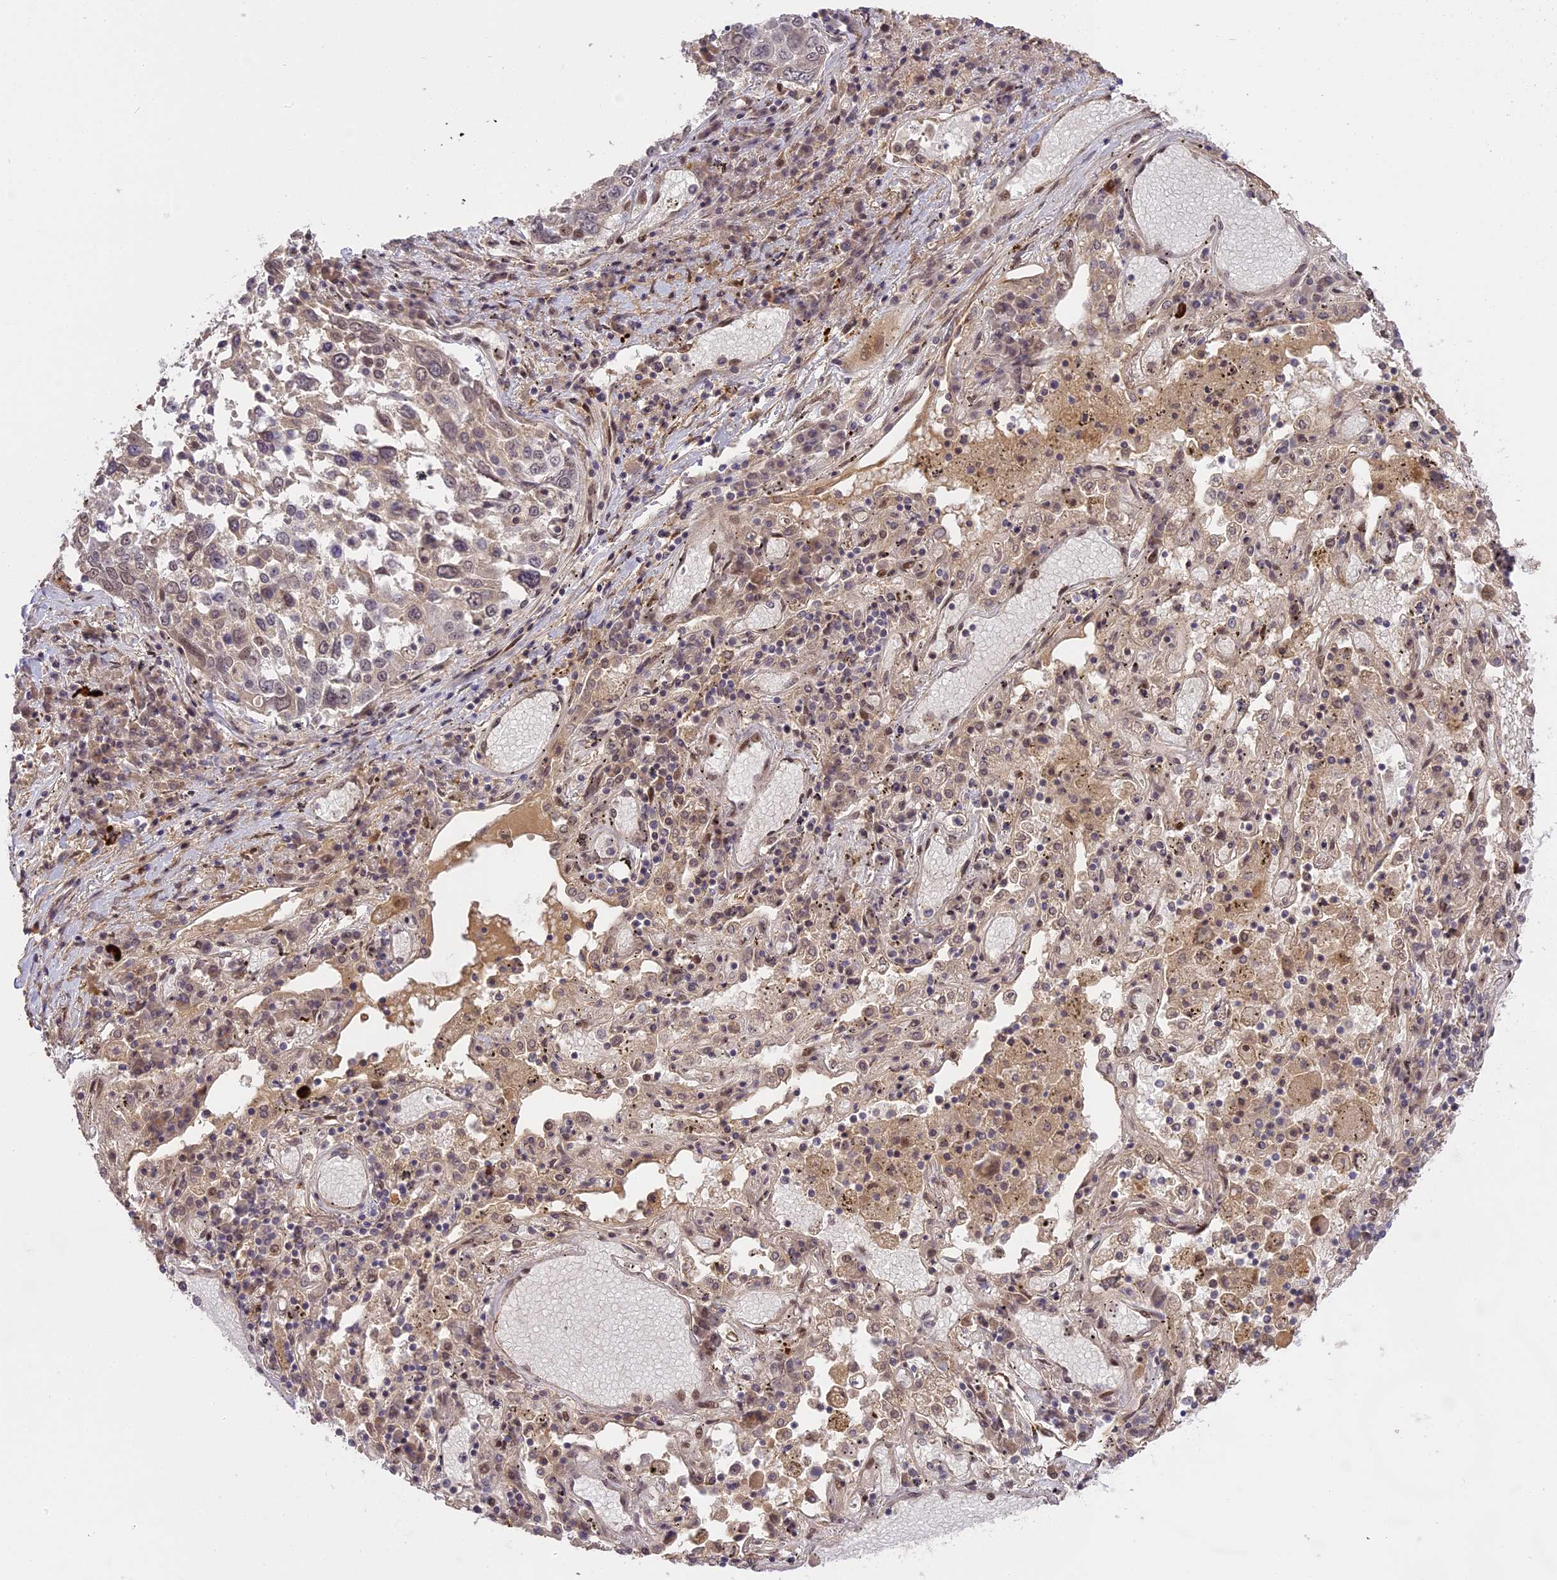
{"staining": {"intensity": "weak", "quantity": "<25%", "location": "cytoplasmic/membranous"}, "tissue": "lung cancer", "cell_type": "Tumor cells", "image_type": "cancer", "snomed": [{"axis": "morphology", "description": "Squamous cell carcinoma, NOS"}, {"axis": "topography", "description": "Lung"}], "caption": "Immunohistochemistry (IHC) of human lung cancer (squamous cell carcinoma) shows no staining in tumor cells. Nuclei are stained in blue.", "gene": "PRELID2", "patient": {"sex": "male", "age": 65}}